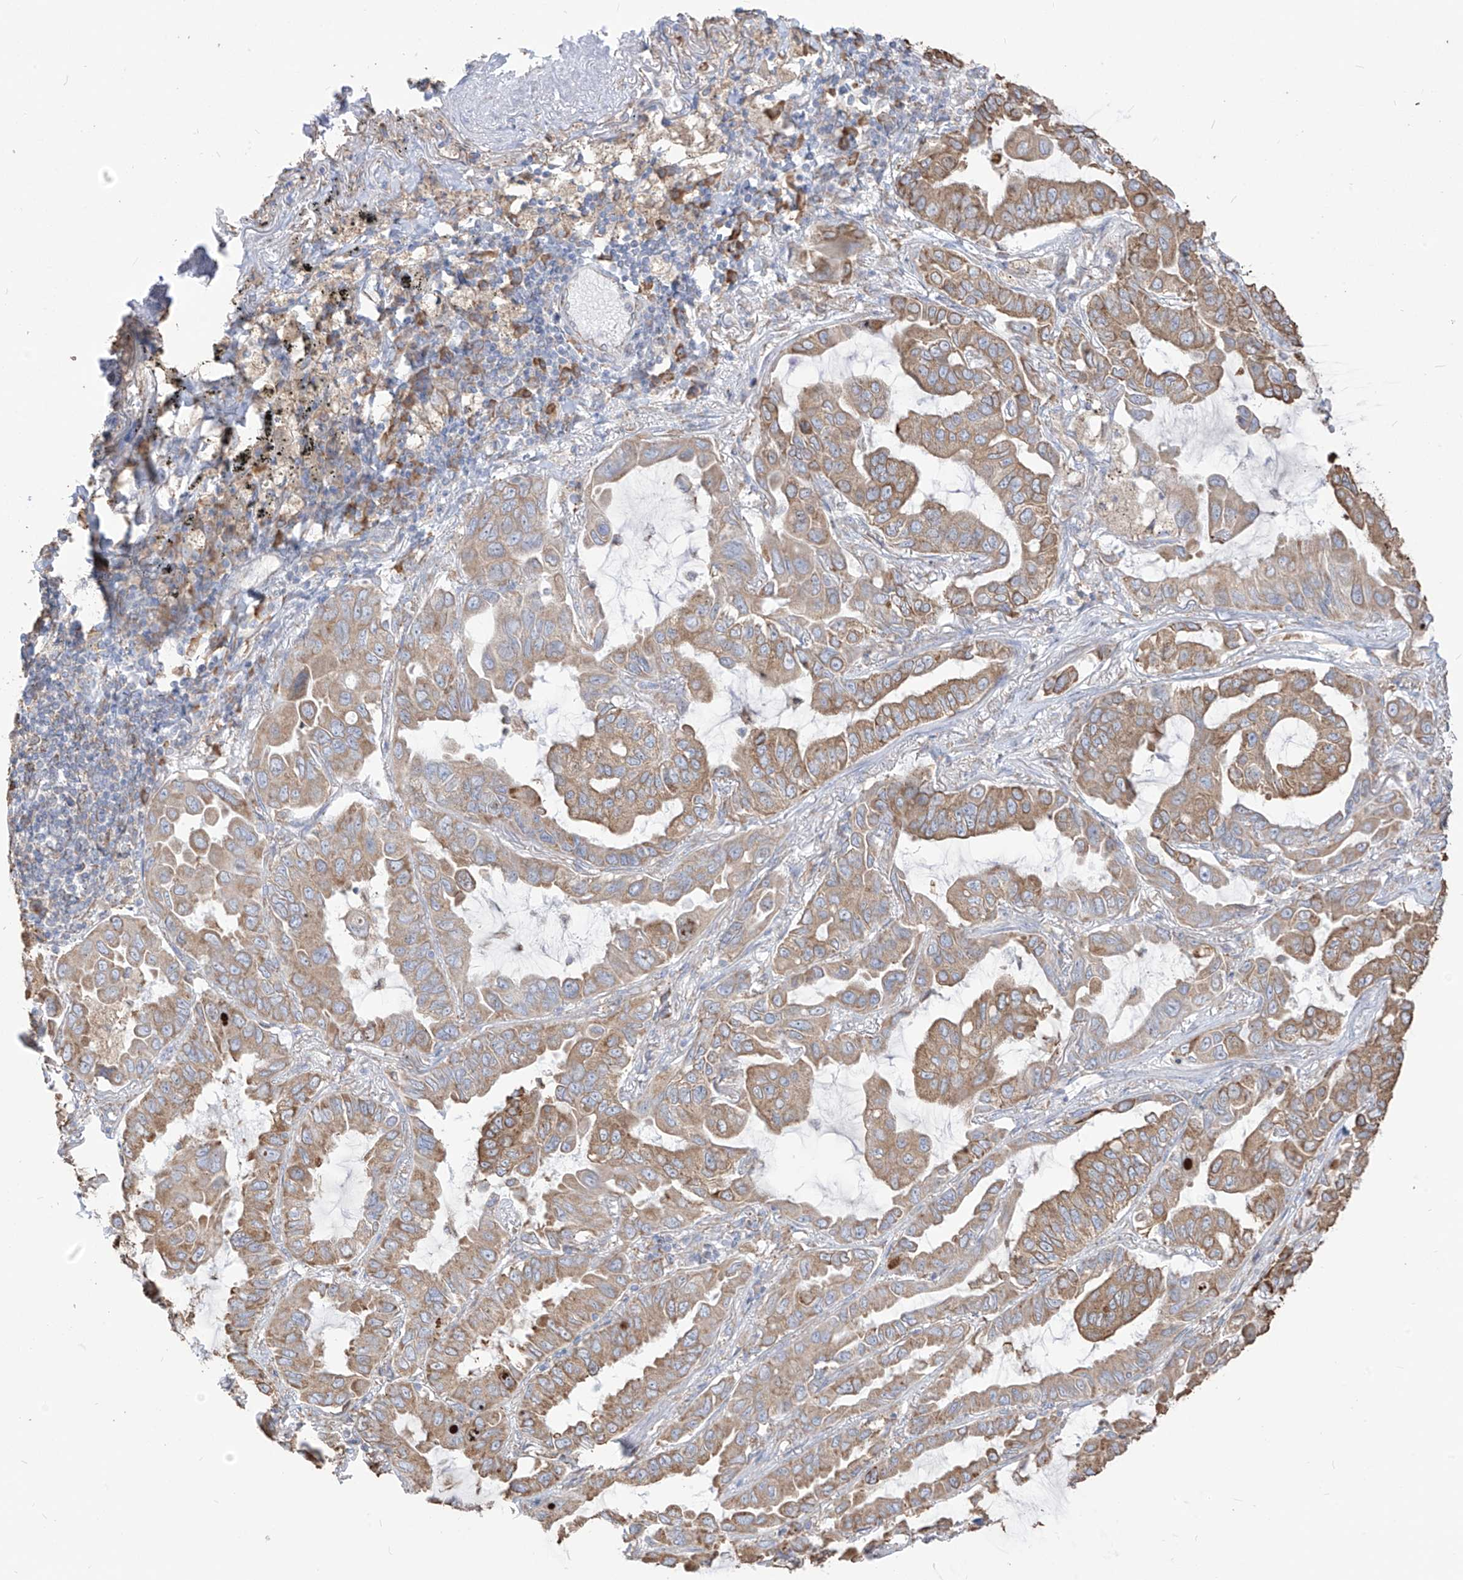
{"staining": {"intensity": "moderate", "quantity": ">75%", "location": "cytoplasmic/membranous"}, "tissue": "lung cancer", "cell_type": "Tumor cells", "image_type": "cancer", "snomed": [{"axis": "morphology", "description": "Adenocarcinoma, NOS"}, {"axis": "topography", "description": "Lung"}], "caption": "Immunohistochemical staining of human lung cancer (adenocarcinoma) exhibits medium levels of moderate cytoplasmic/membranous protein expression in about >75% of tumor cells. (Stains: DAB in brown, nuclei in blue, Microscopy: brightfield microscopy at high magnification).", "gene": "PDIA6", "patient": {"sex": "male", "age": 64}}